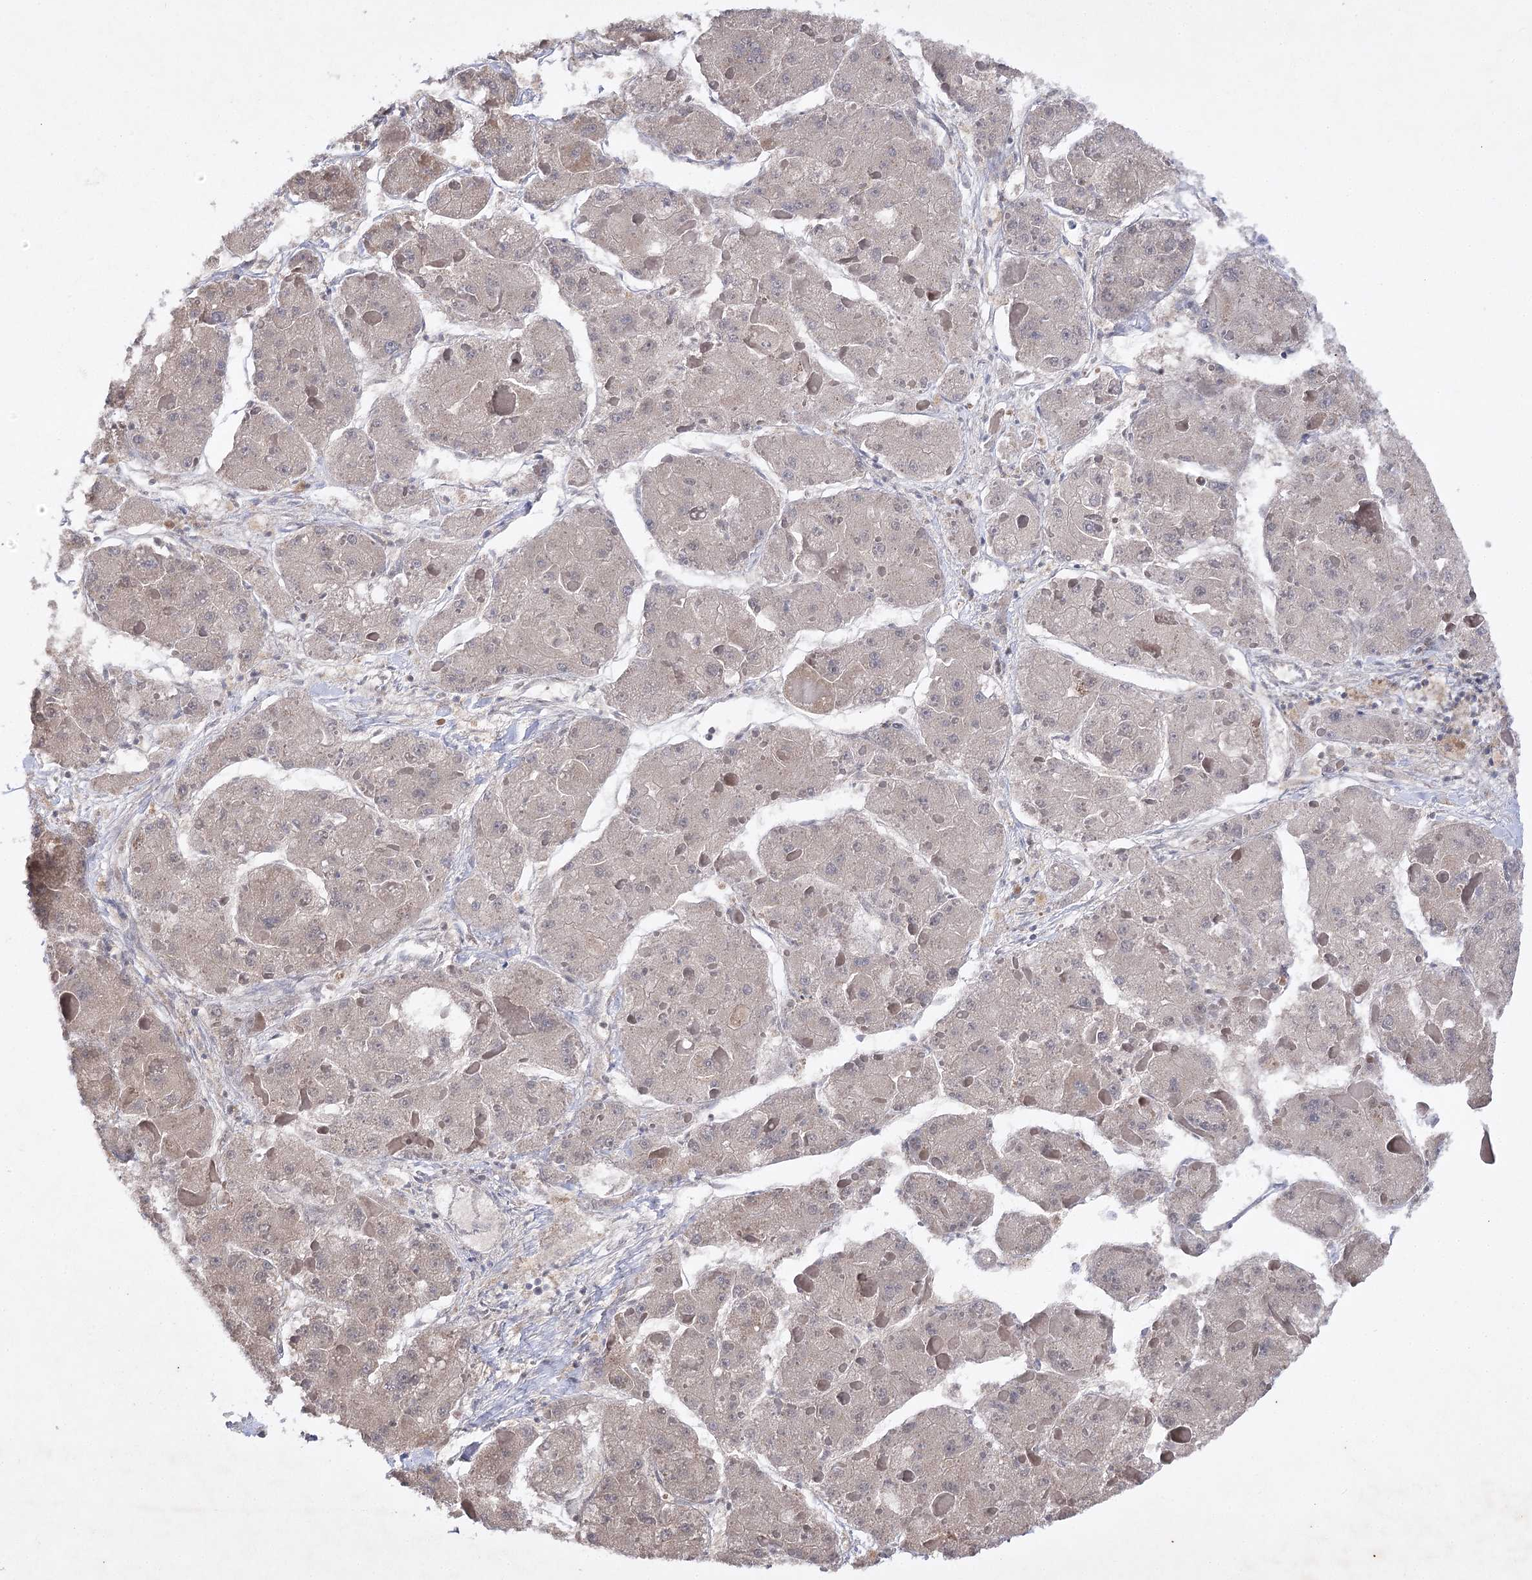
{"staining": {"intensity": "weak", "quantity": ">75%", "location": "cytoplasmic/membranous"}, "tissue": "liver cancer", "cell_type": "Tumor cells", "image_type": "cancer", "snomed": [{"axis": "morphology", "description": "Carcinoma, Hepatocellular, NOS"}, {"axis": "topography", "description": "Liver"}], "caption": "About >75% of tumor cells in human liver cancer exhibit weak cytoplasmic/membranous protein expression as visualized by brown immunohistochemical staining.", "gene": "BCR", "patient": {"sex": "female", "age": 73}}